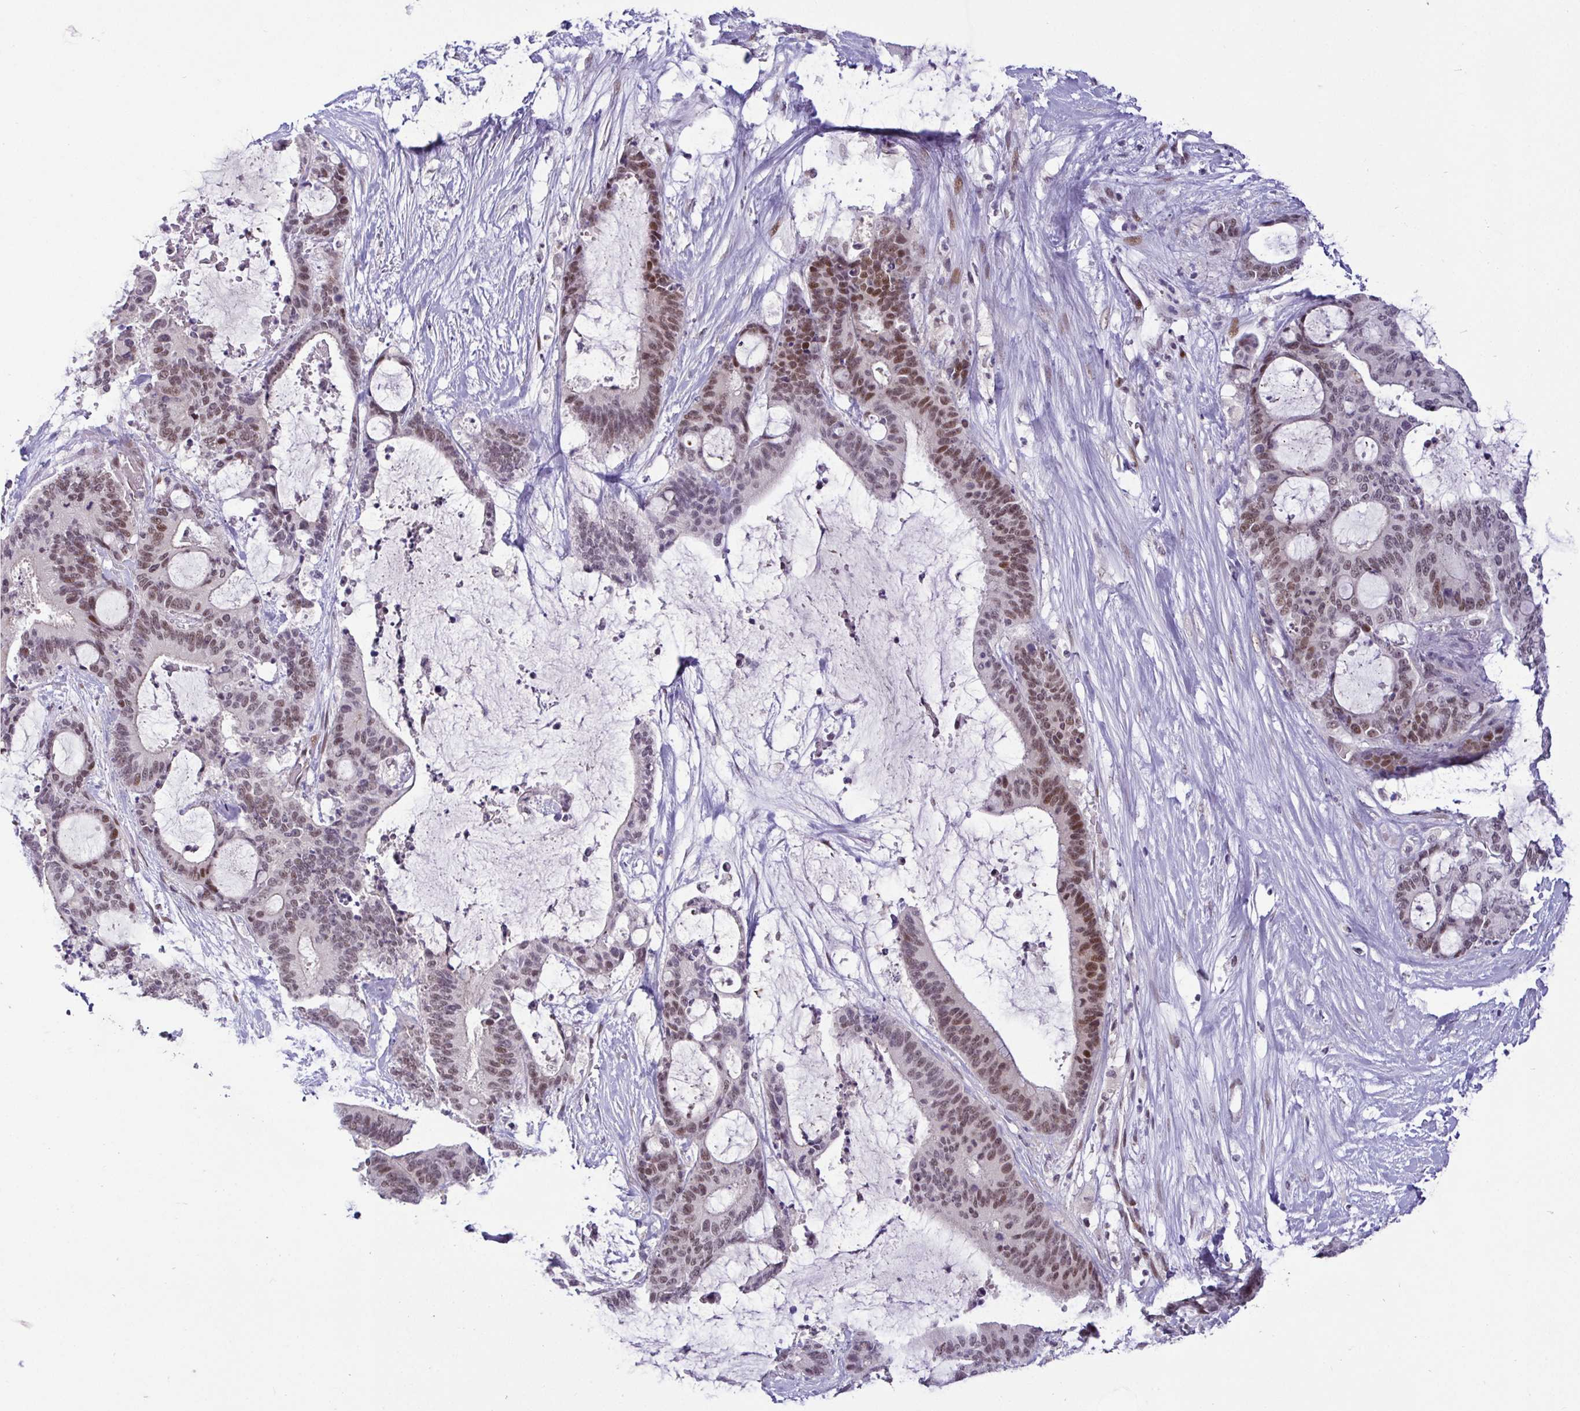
{"staining": {"intensity": "moderate", "quantity": ">75%", "location": "nuclear"}, "tissue": "liver cancer", "cell_type": "Tumor cells", "image_type": "cancer", "snomed": [{"axis": "morphology", "description": "Normal tissue, NOS"}, {"axis": "morphology", "description": "Cholangiocarcinoma"}, {"axis": "topography", "description": "Liver"}, {"axis": "topography", "description": "Peripheral nerve tissue"}], "caption": "Brown immunohistochemical staining in liver cancer demonstrates moderate nuclear staining in about >75% of tumor cells. (Brightfield microscopy of DAB IHC at high magnification).", "gene": "NUP188", "patient": {"sex": "female", "age": 73}}